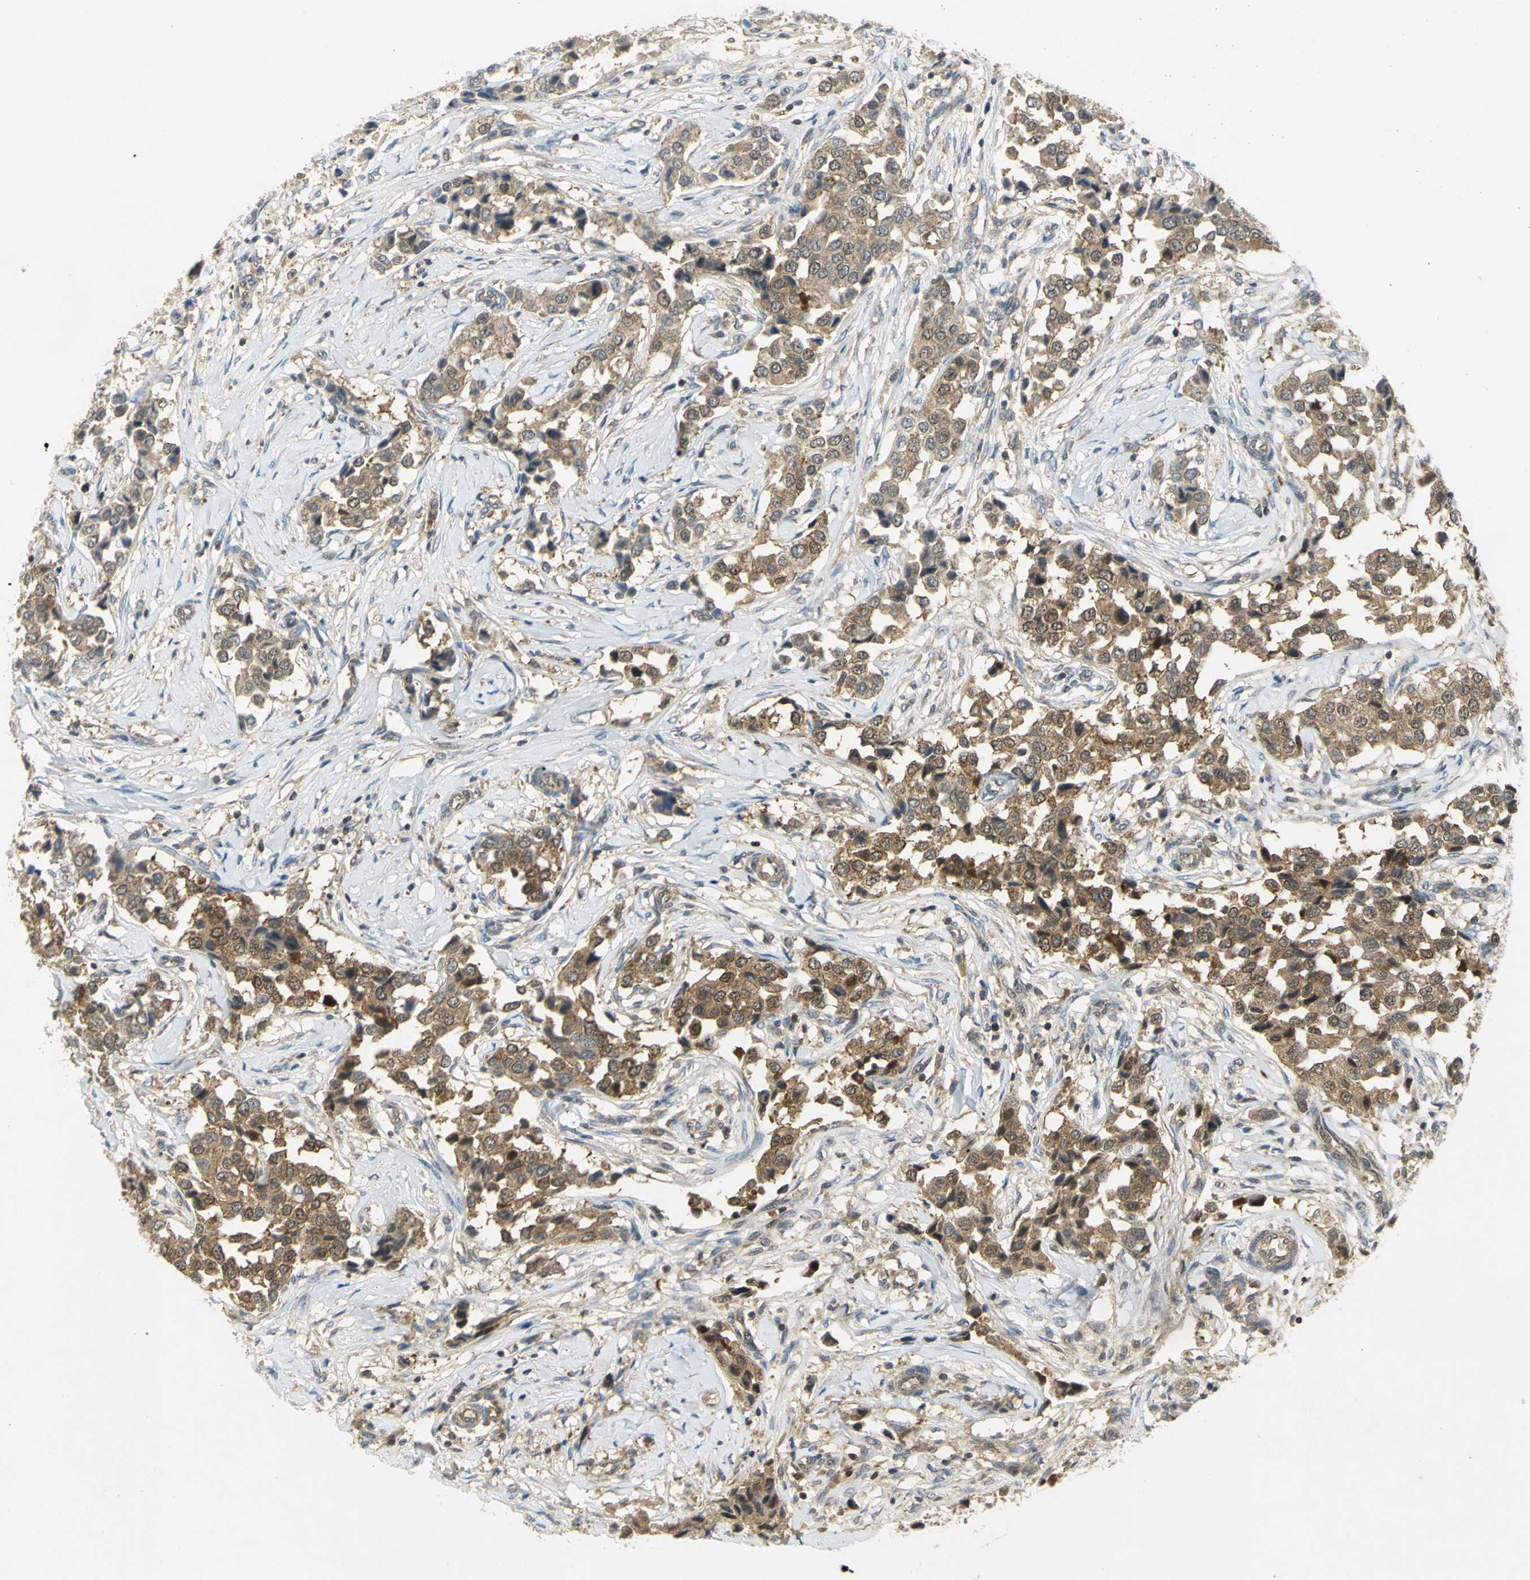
{"staining": {"intensity": "moderate", "quantity": ">75%", "location": "cytoplasmic/membranous"}, "tissue": "breast cancer", "cell_type": "Tumor cells", "image_type": "cancer", "snomed": [{"axis": "morphology", "description": "Duct carcinoma"}, {"axis": "topography", "description": "Breast"}], "caption": "This histopathology image shows IHC staining of breast invasive ductal carcinoma, with medium moderate cytoplasmic/membranous staining in approximately >75% of tumor cells.", "gene": "PPIA", "patient": {"sex": "female", "age": 80}}